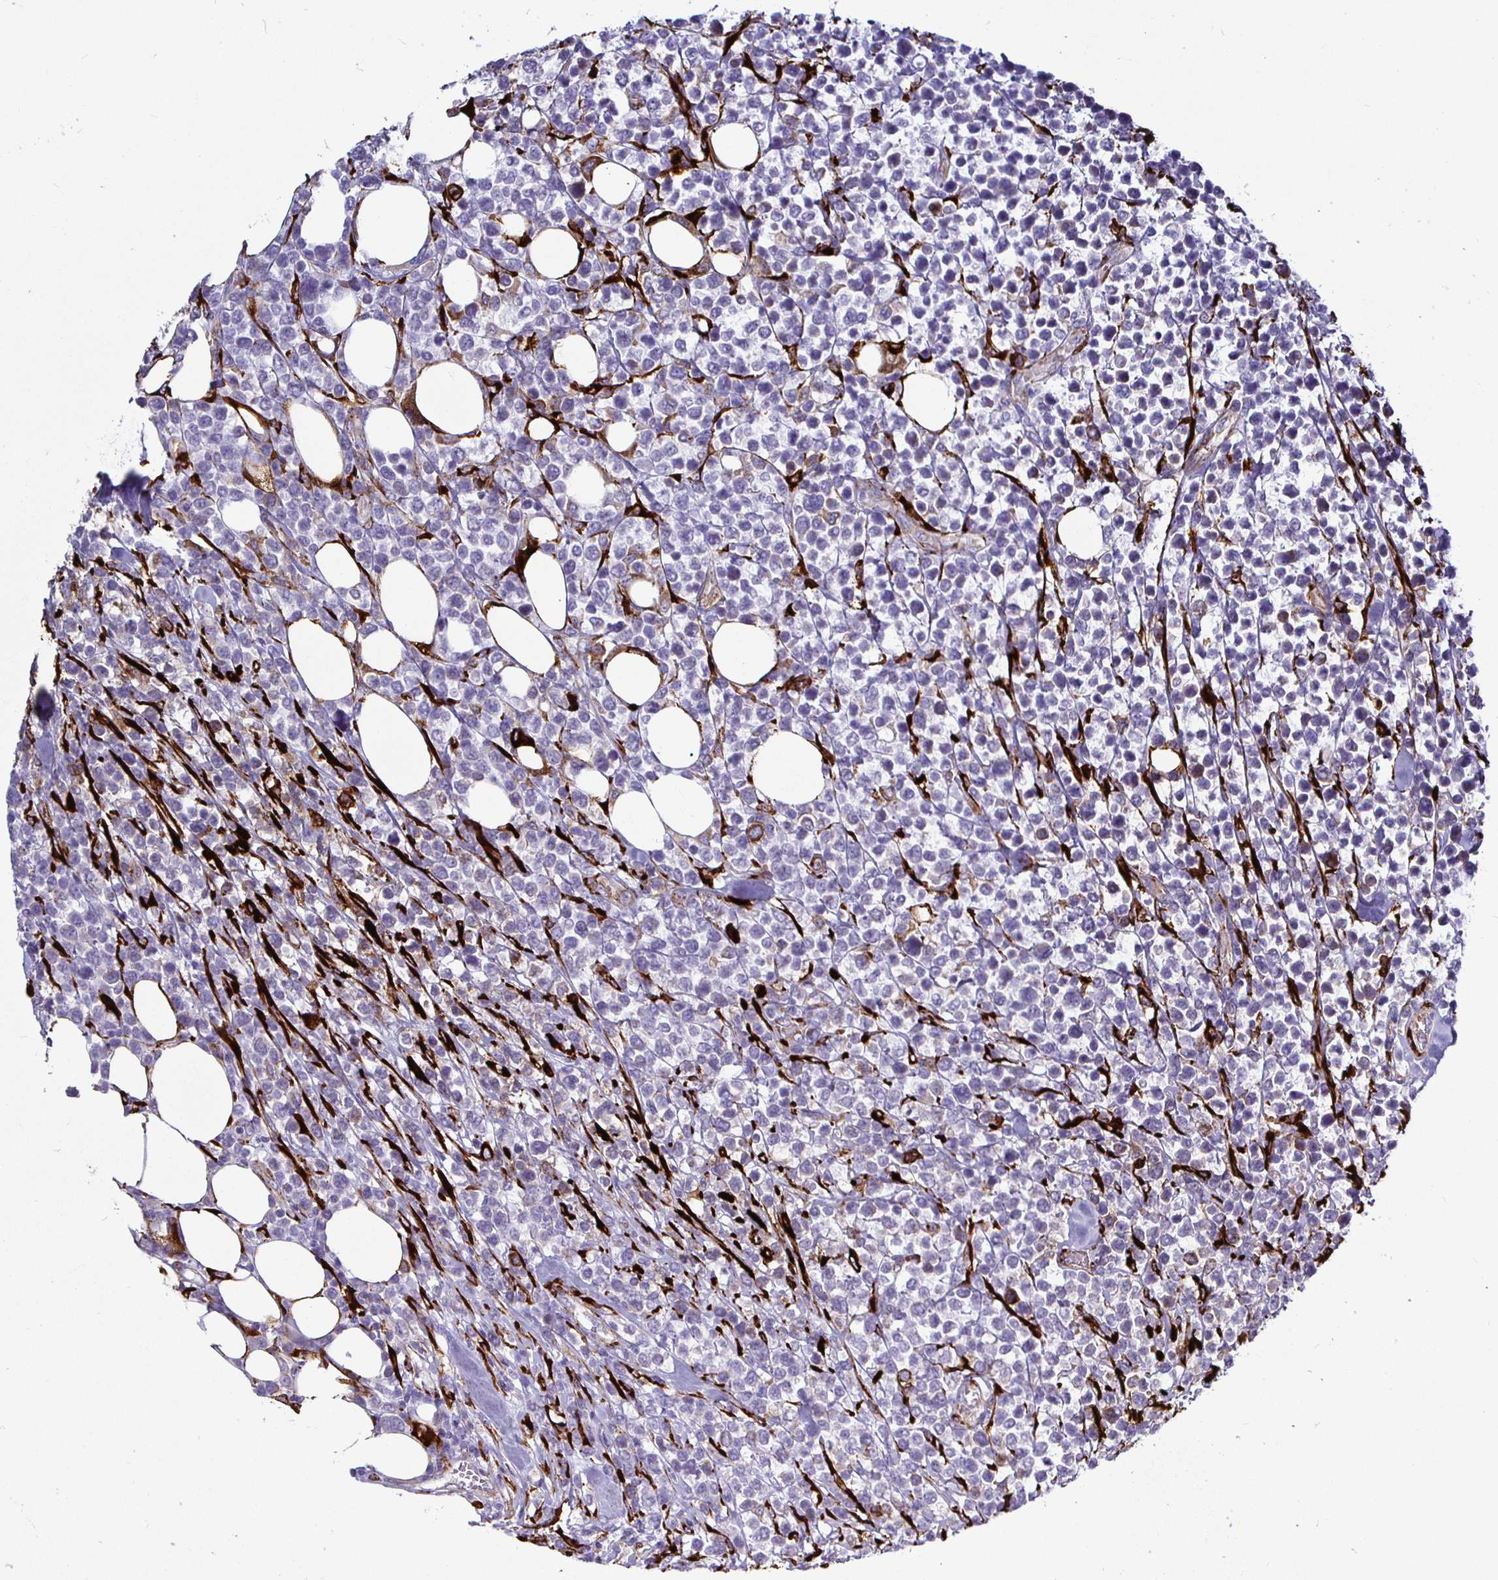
{"staining": {"intensity": "moderate", "quantity": "<25%", "location": "cytoplasmic/membranous"}, "tissue": "lymphoma", "cell_type": "Tumor cells", "image_type": "cancer", "snomed": [{"axis": "morphology", "description": "Malignant lymphoma, non-Hodgkin's type, High grade"}, {"axis": "topography", "description": "Soft tissue"}], "caption": "Immunohistochemical staining of human high-grade malignant lymphoma, non-Hodgkin's type exhibits low levels of moderate cytoplasmic/membranous positivity in approximately <25% of tumor cells.", "gene": "P4HA2", "patient": {"sex": "female", "age": 56}}